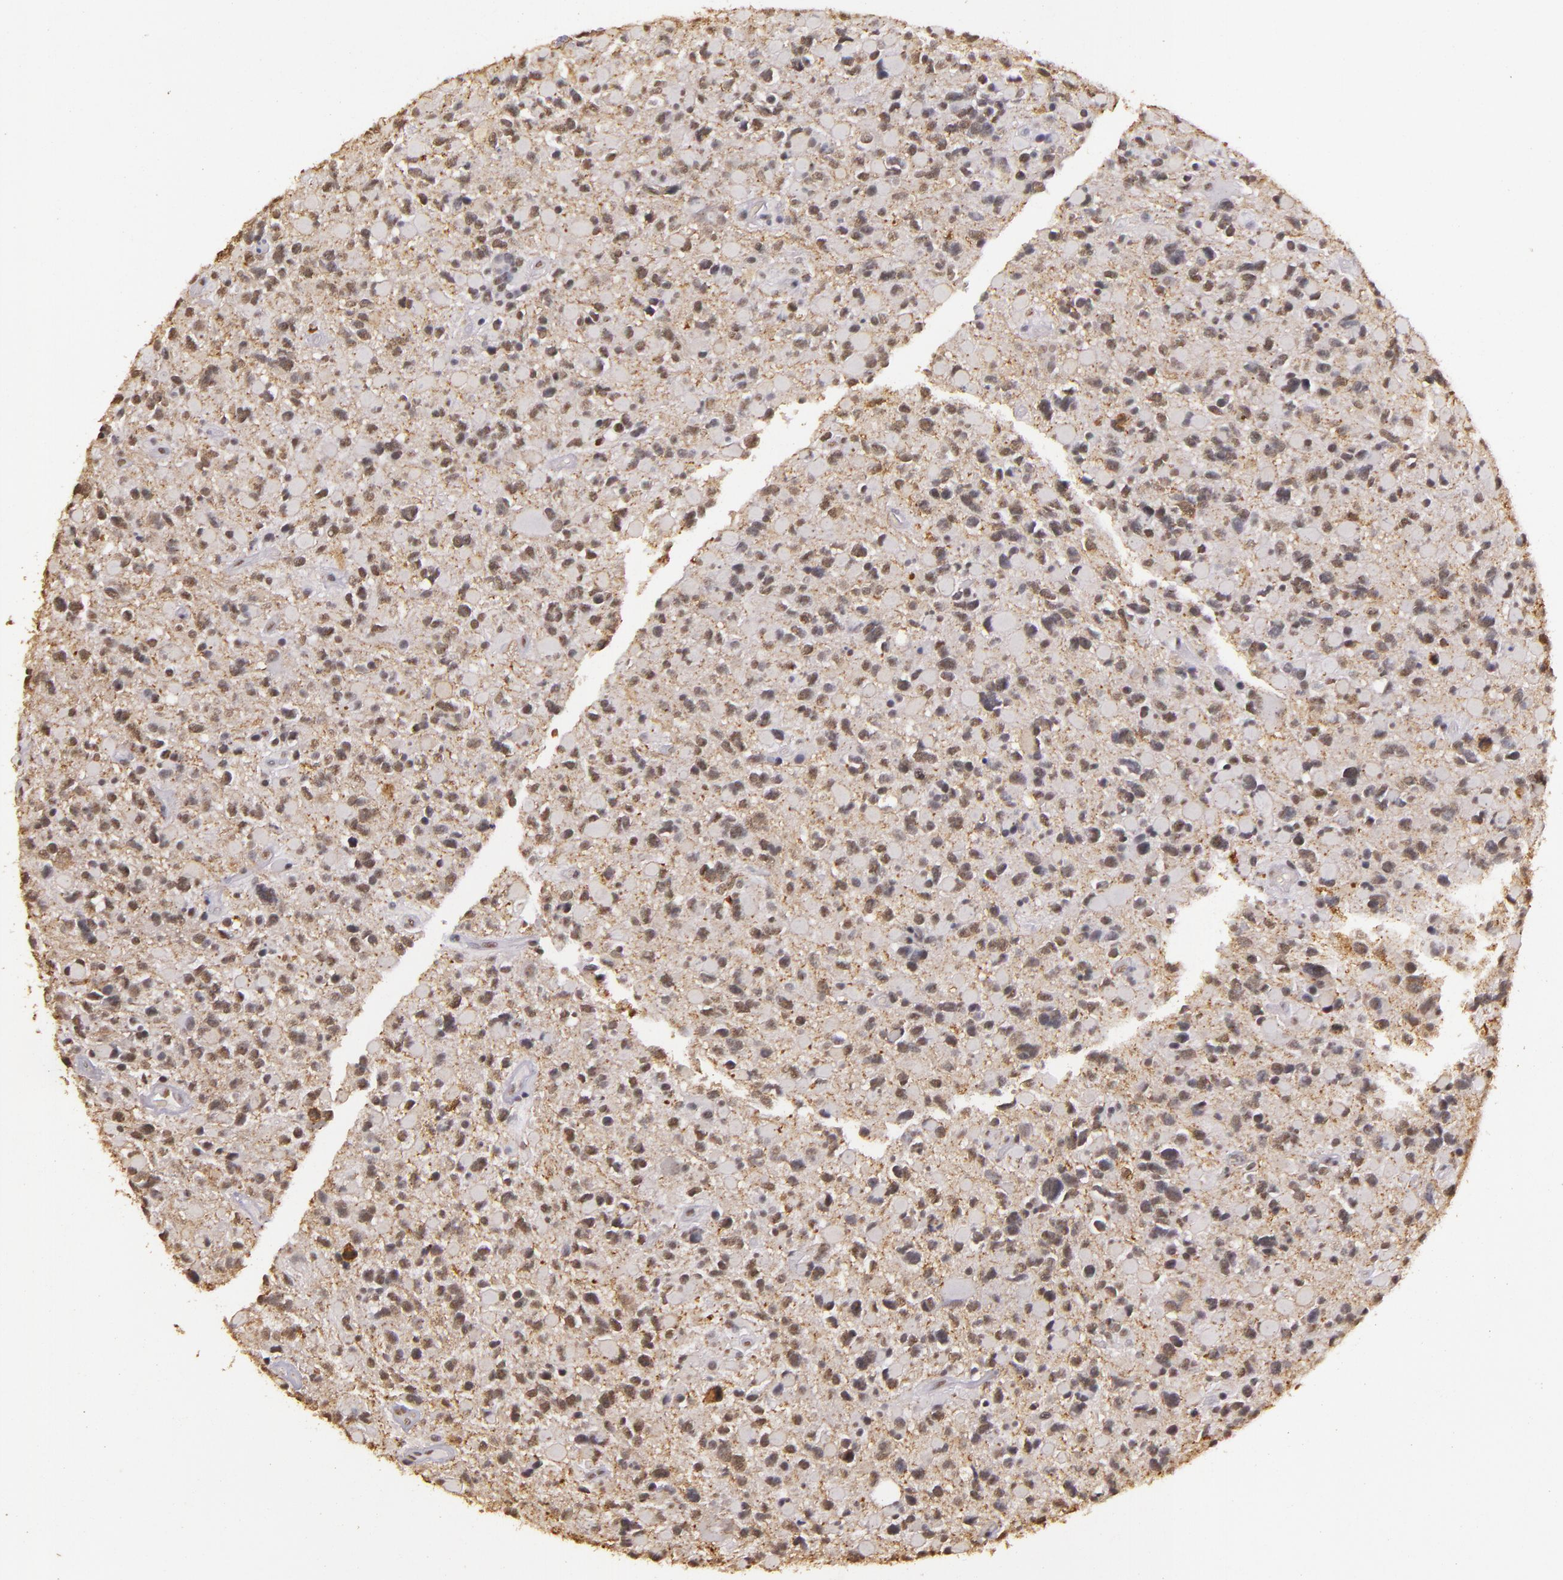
{"staining": {"intensity": "weak", "quantity": "25%-75%", "location": "nuclear"}, "tissue": "glioma", "cell_type": "Tumor cells", "image_type": "cancer", "snomed": [{"axis": "morphology", "description": "Glioma, malignant, High grade"}, {"axis": "topography", "description": "Brain"}], "caption": "This photomicrograph demonstrates immunohistochemistry staining of human glioma, with low weak nuclear expression in approximately 25%-75% of tumor cells.", "gene": "CBX3", "patient": {"sex": "female", "age": 37}}